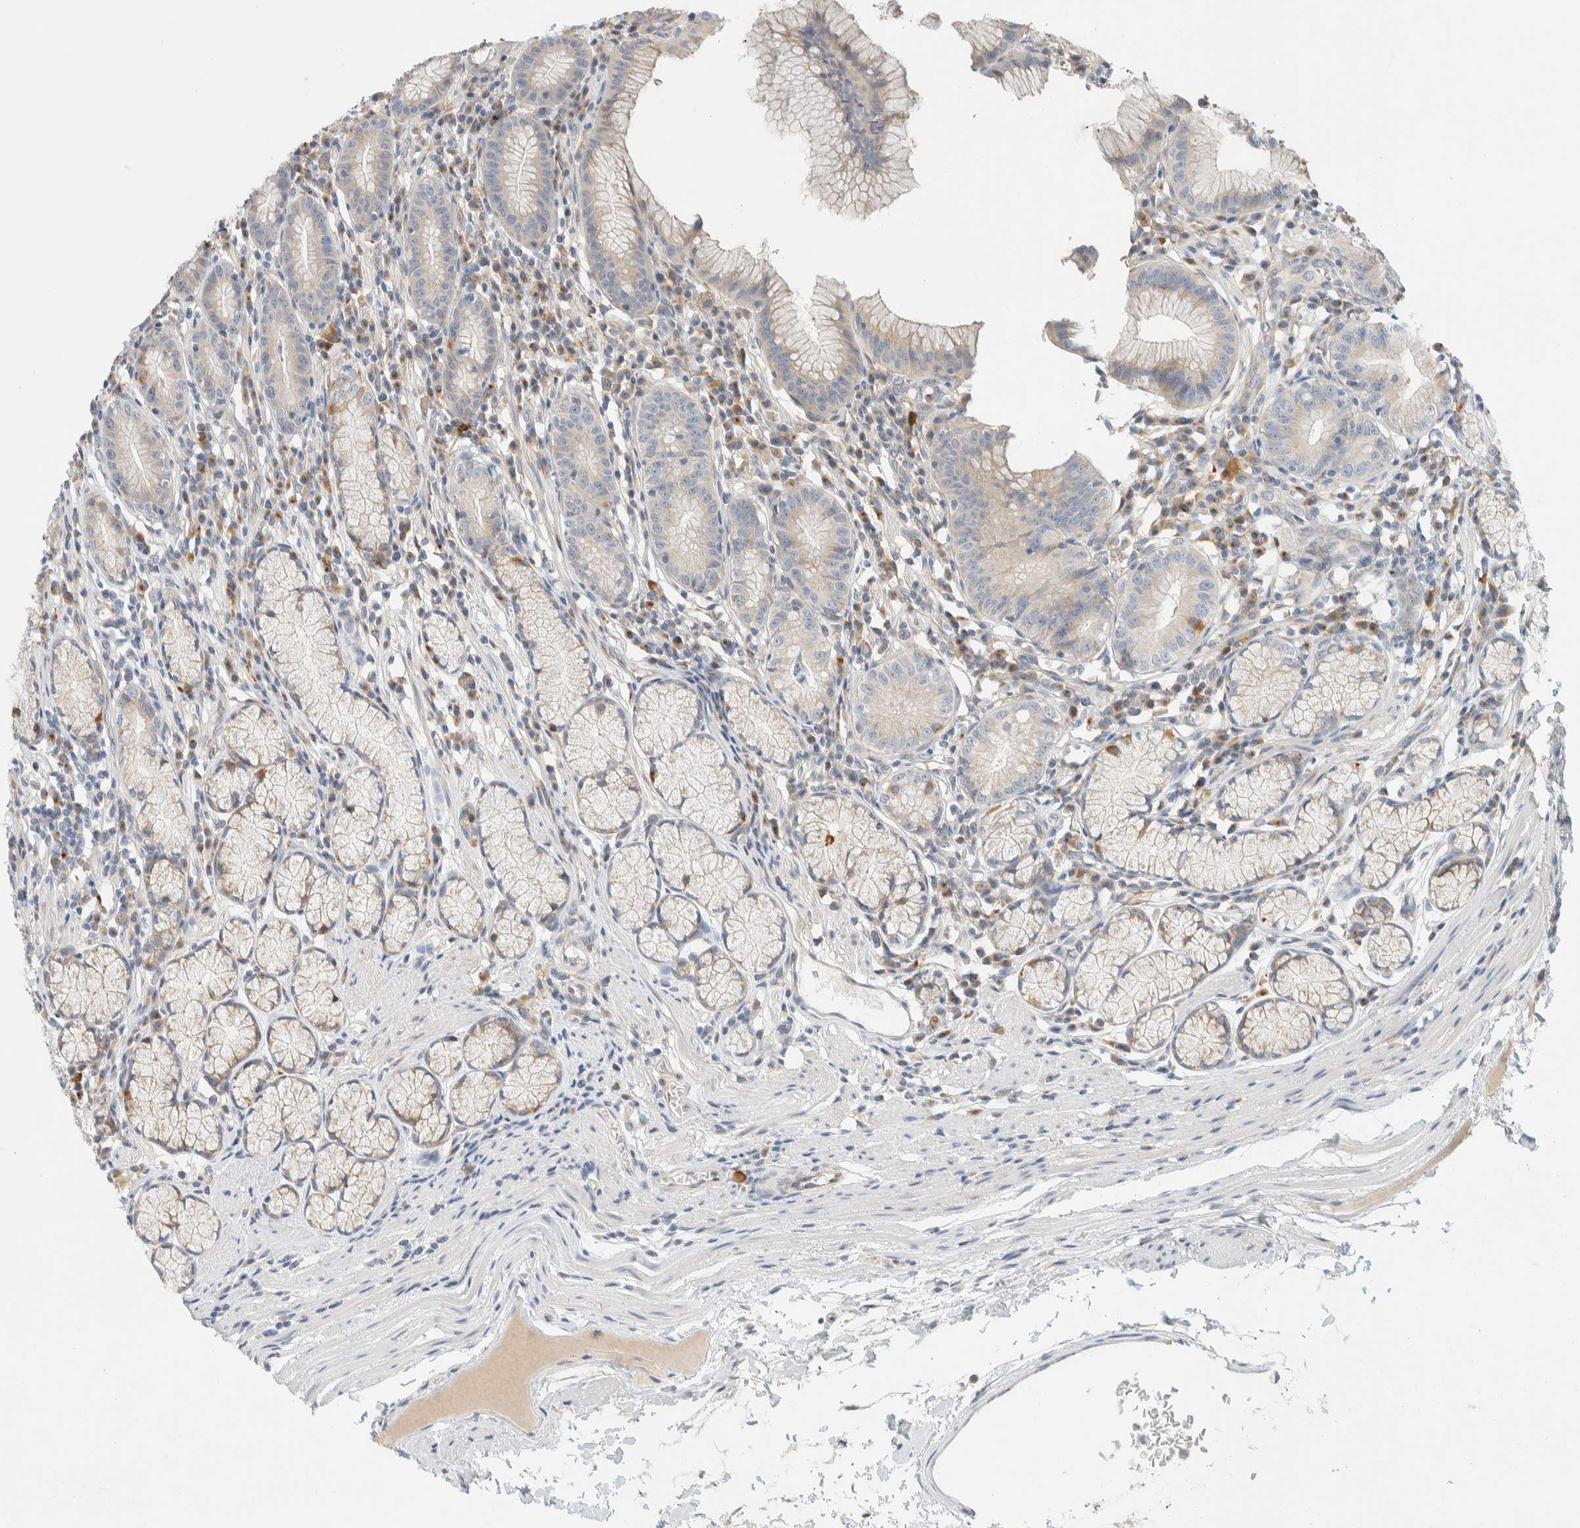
{"staining": {"intensity": "strong", "quantity": "25%-75%", "location": "cytoplasmic/membranous"}, "tissue": "stomach", "cell_type": "Glandular cells", "image_type": "normal", "snomed": [{"axis": "morphology", "description": "Normal tissue, NOS"}, {"axis": "topography", "description": "Stomach"}], "caption": "The micrograph shows immunohistochemical staining of unremarkable stomach. There is strong cytoplasmic/membranous positivity is seen in approximately 25%-75% of glandular cells.", "gene": "TMEM184B", "patient": {"sex": "male", "age": 55}}